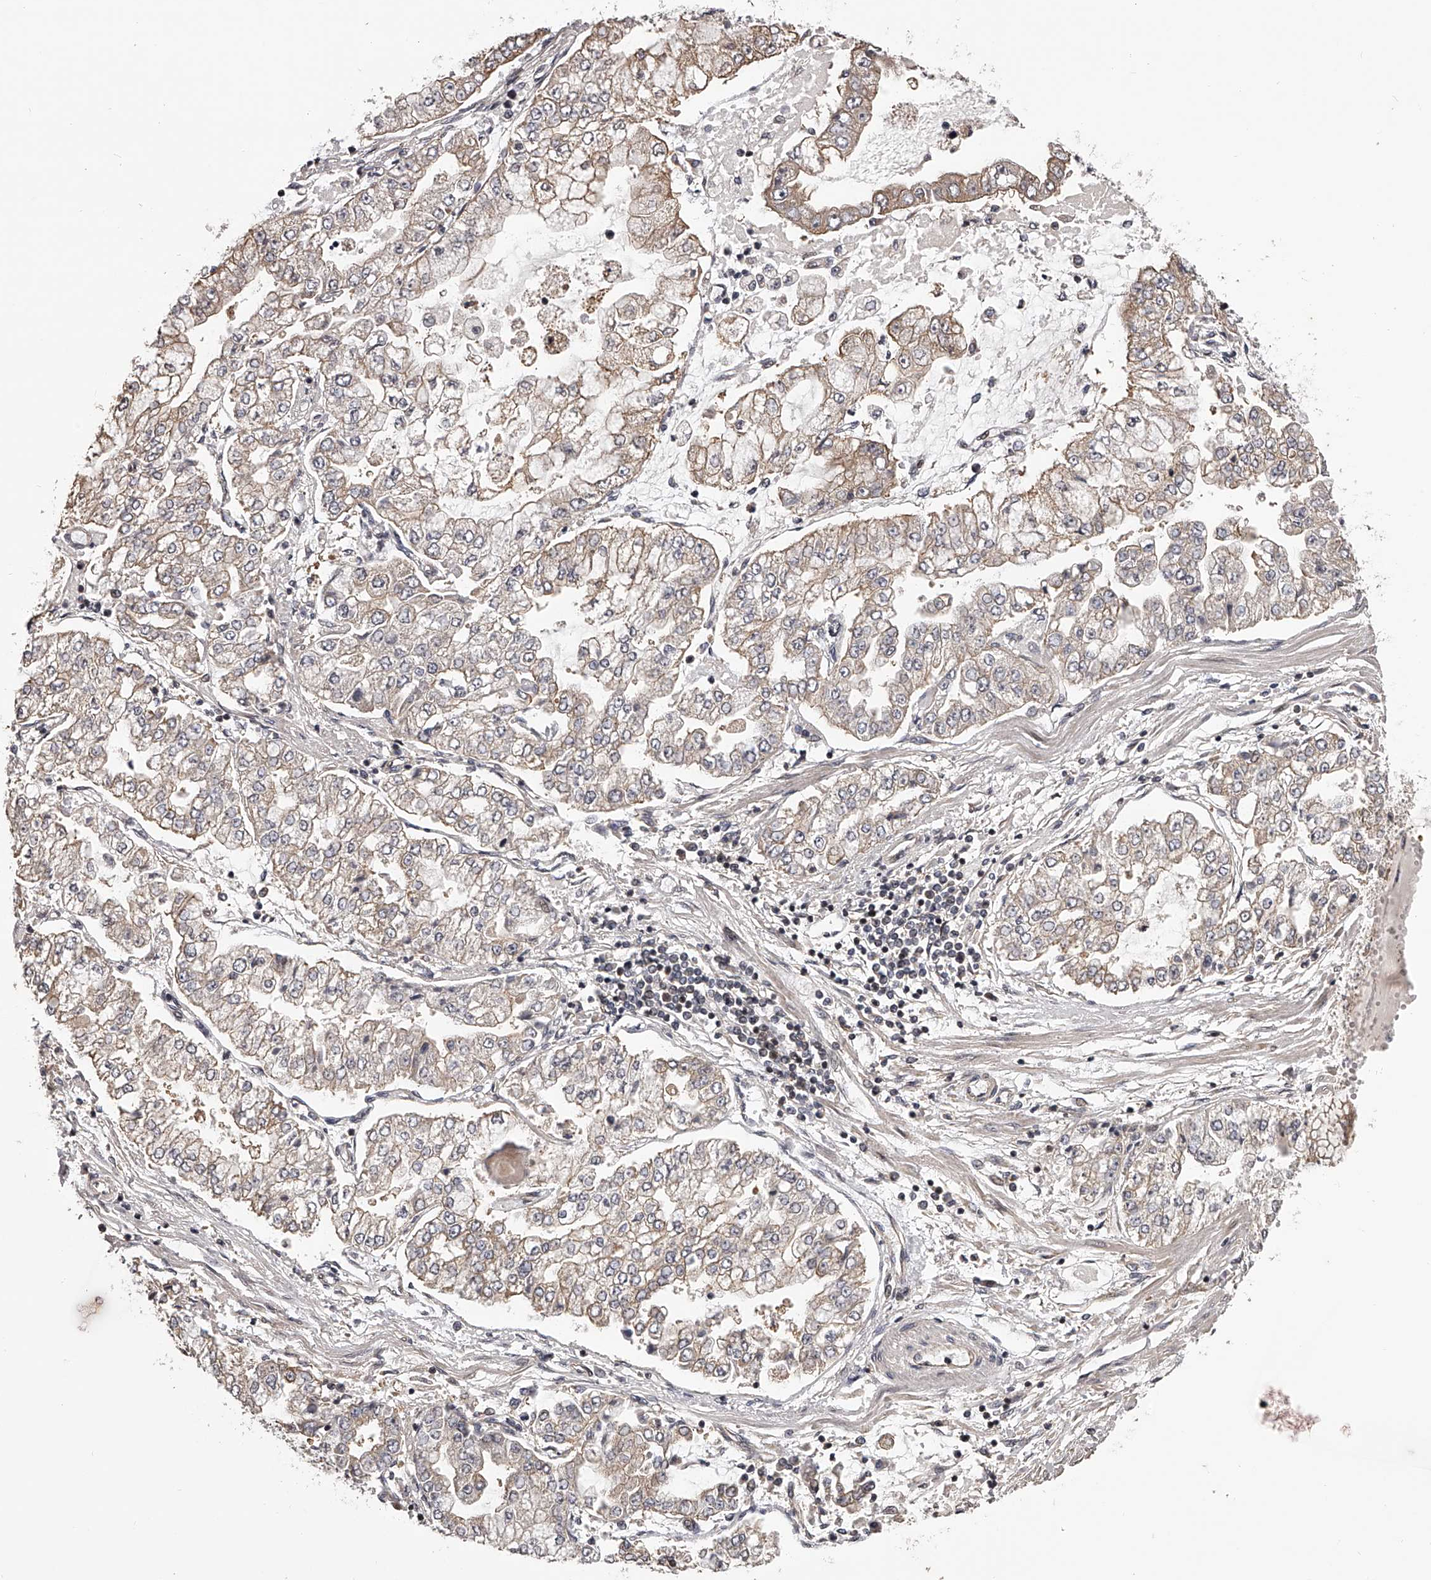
{"staining": {"intensity": "weak", "quantity": ">75%", "location": "cytoplasmic/membranous"}, "tissue": "stomach cancer", "cell_type": "Tumor cells", "image_type": "cancer", "snomed": [{"axis": "morphology", "description": "Adenocarcinoma, NOS"}, {"axis": "topography", "description": "Stomach"}], "caption": "Protein expression analysis of human adenocarcinoma (stomach) reveals weak cytoplasmic/membranous positivity in approximately >75% of tumor cells.", "gene": "PFDN2", "patient": {"sex": "male", "age": 76}}